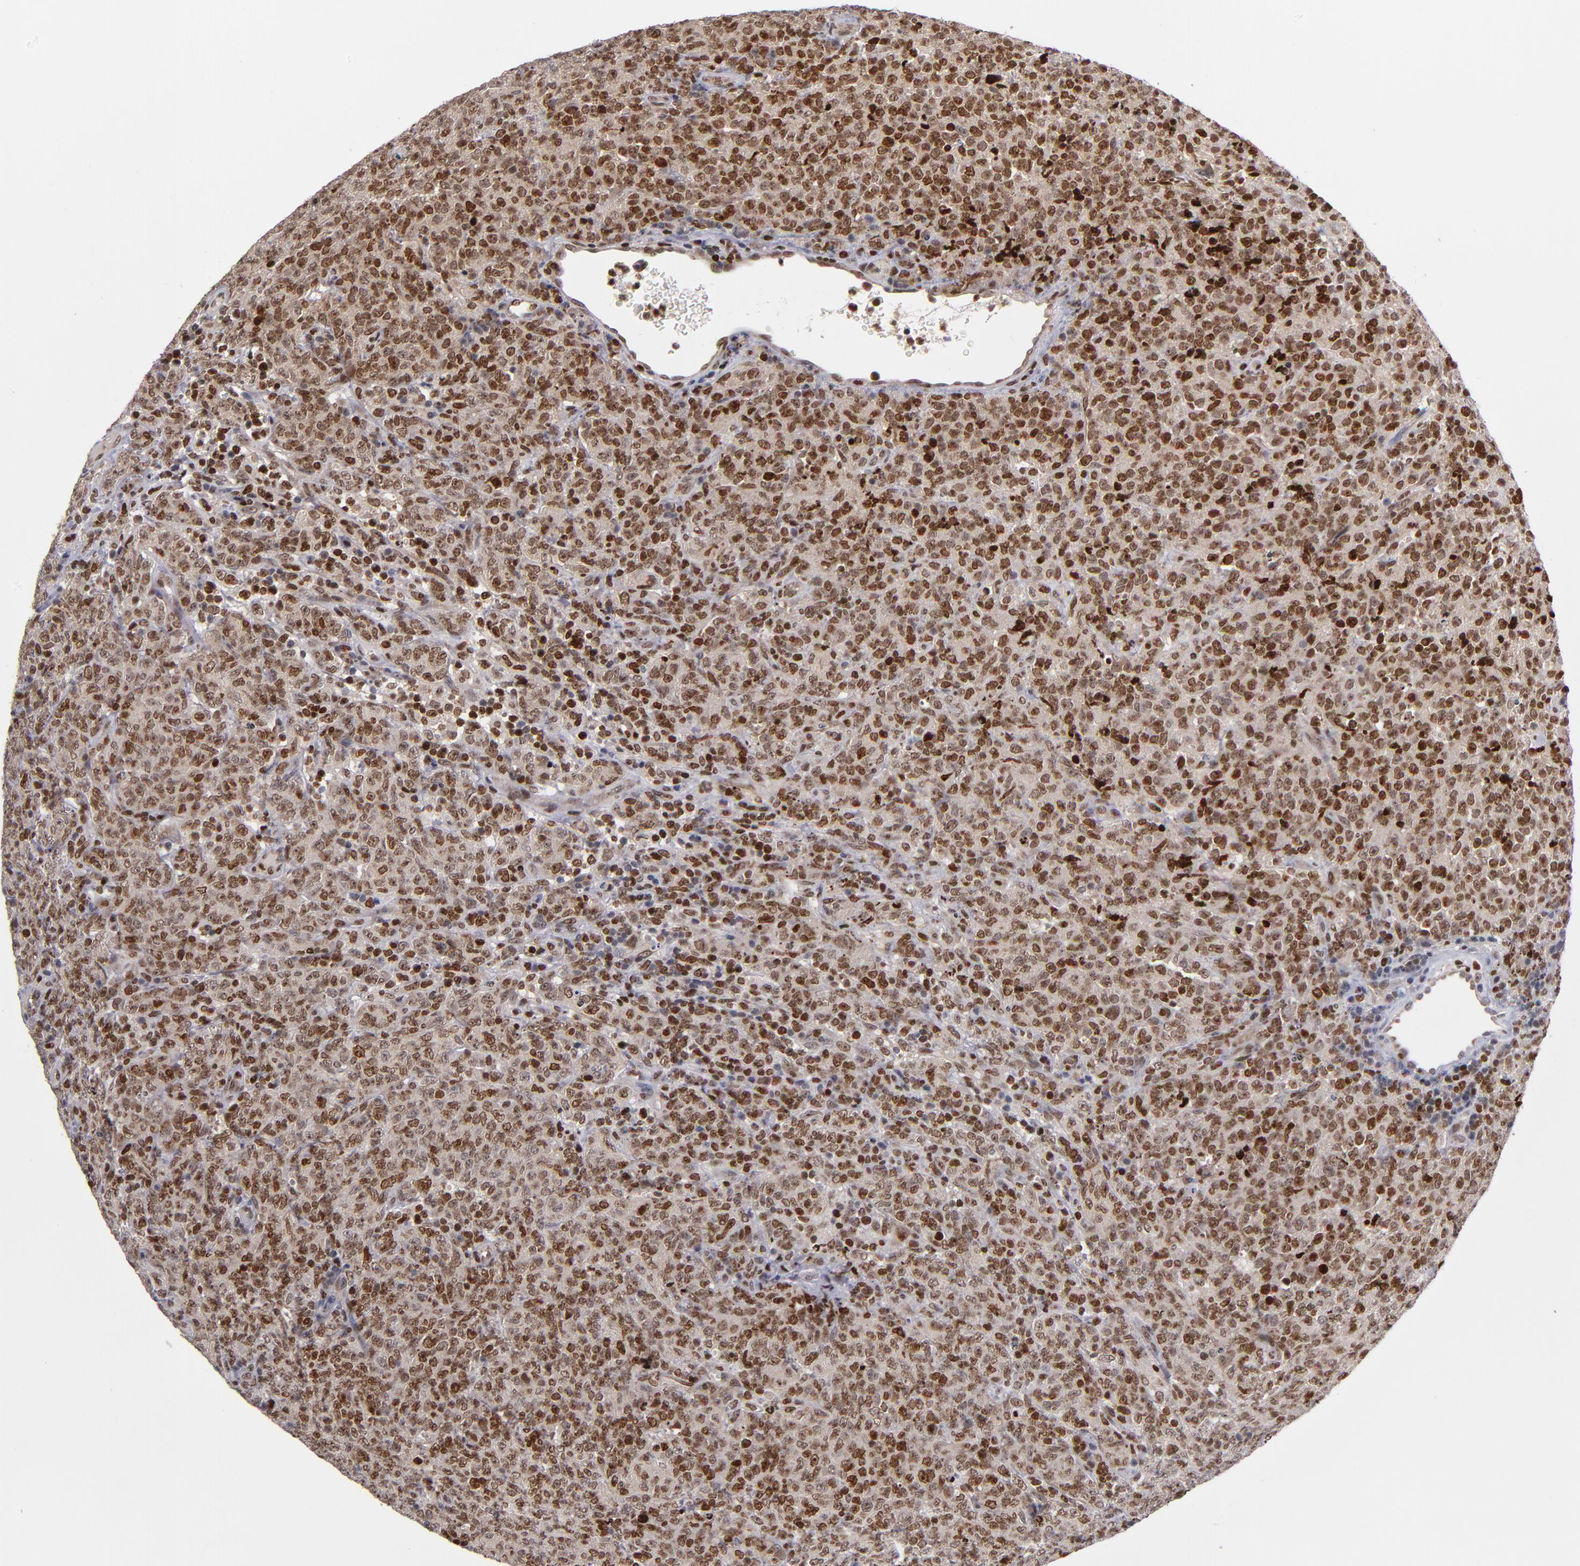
{"staining": {"intensity": "strong", "quantity": ">75%", "location": "nuclear"}, "tissue": "lymphoma", "cell_type": "Tumor cells", "image_type": "cancer", "snomed": [{"axis": "morphology", "description": "Malignant lymphoma, non-Hodgkin's type, High grade"}, {"axis": "topography", "description": "Tonsil"}], "caption": "Protein analysis of high-grade malignant lymphoma, non-Hodgkin's type tissue demonstrates strong nuclear expression in approximately >75% of tumor cells. Using DAB (brown) and hematoxylin (blue) stains, captured at high magnification using brightfield microscopy.", "gene": "KDM6A", "patient": {"sex": "female", "age": 36}}